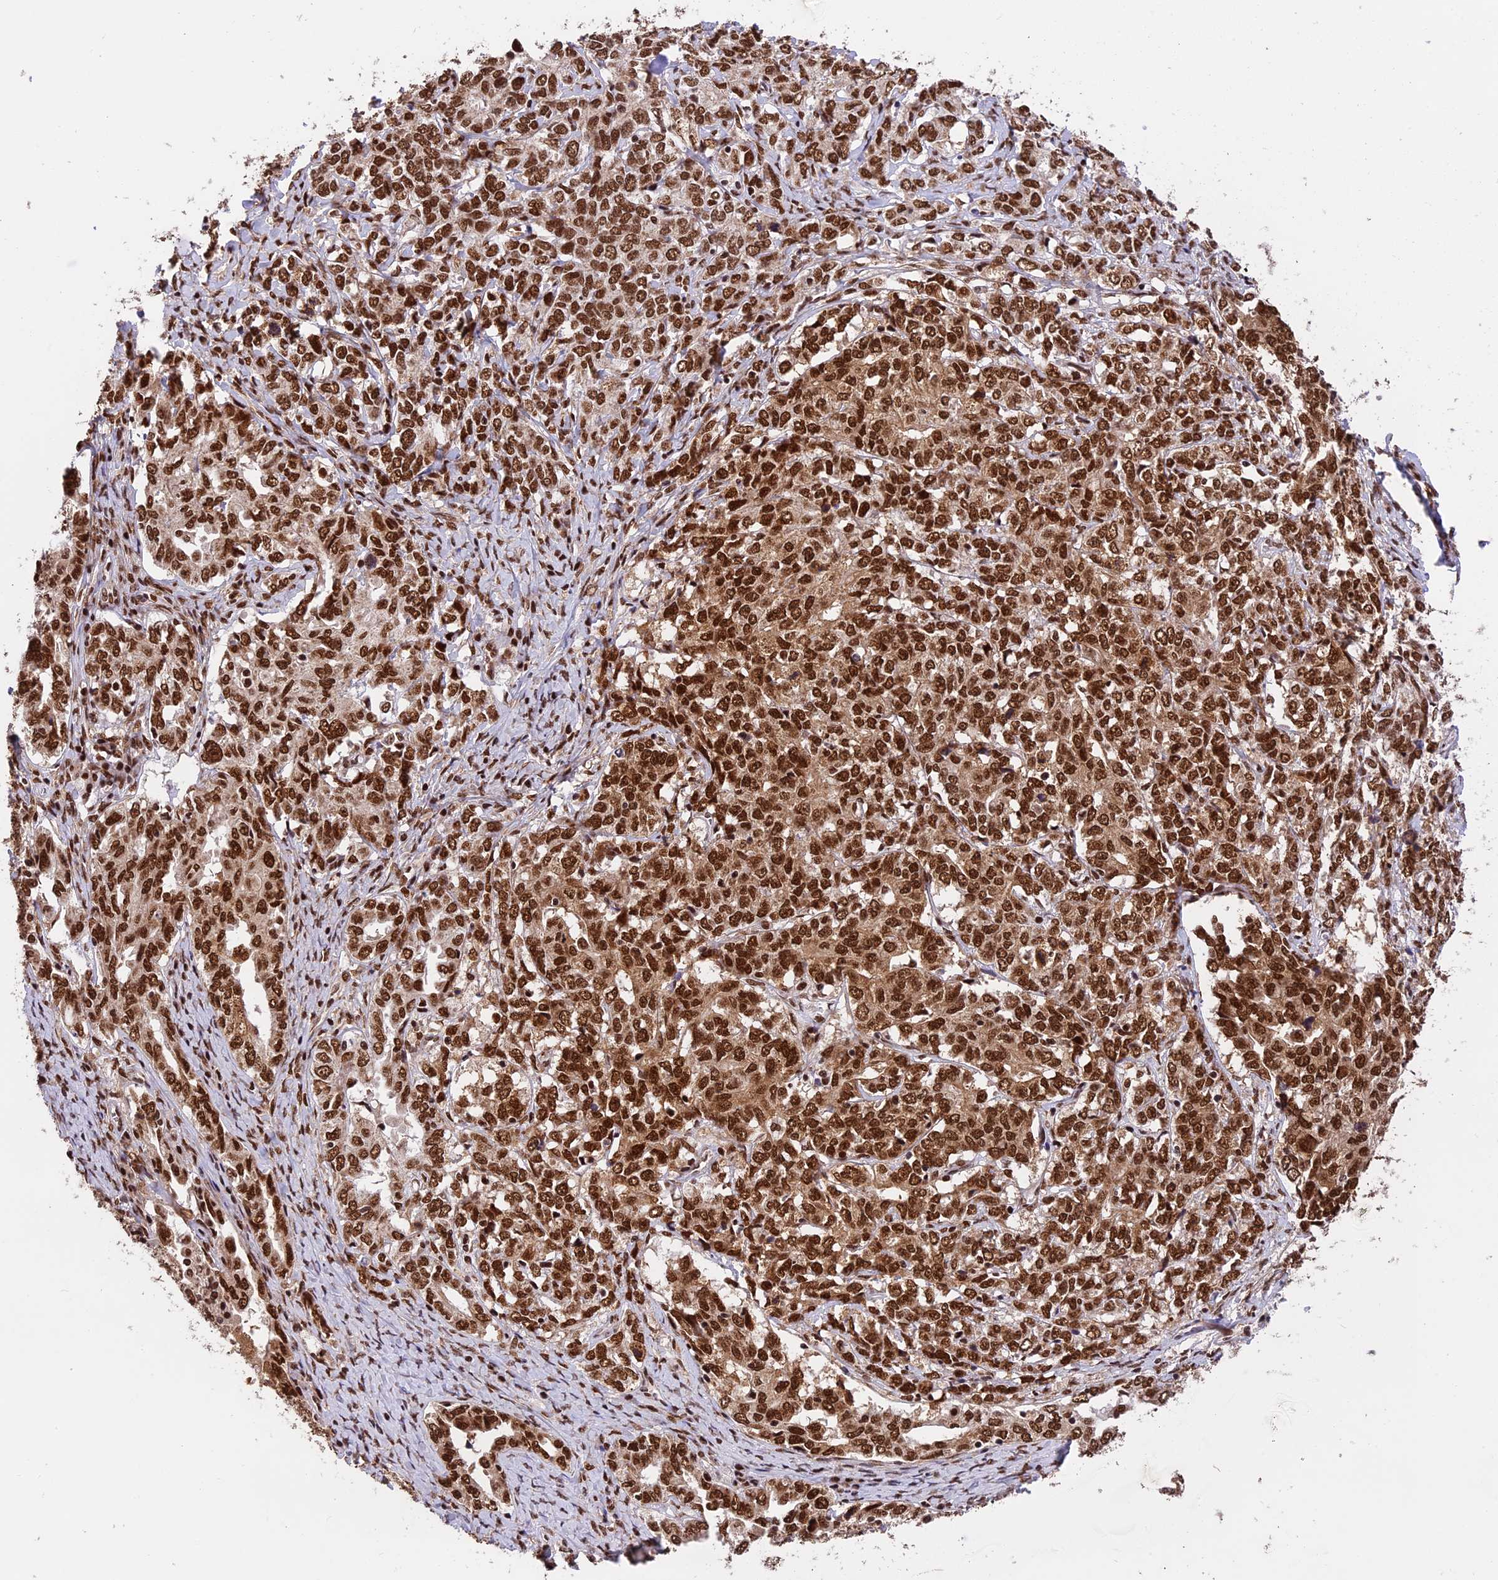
{"staining": {"intensity": "strong", "quantity": ">75%", "location": "cytoplasmic/membranous,nuclear"}, "tissue": "ovarian cancer", "cell_type": "Tumor cells", "image_type": "cancer", "snomed": [{"axis": "morphology", "description": "Carcinoma, endometroid"}, {"axis": "topography", "description": "Ovary"}], "caption": "High-power microscopy captured an IHC image of endometroid carcinoma (ovarian), revealing strong cytoplasmic/membranous and nuclear expression in approximately >75% of tumor cells. Immunohistochemistry stains the protein in brown and the nuclei are stained blue.", "gene": "RAMAC", "patient": {"sex": "female", "age": 62}}